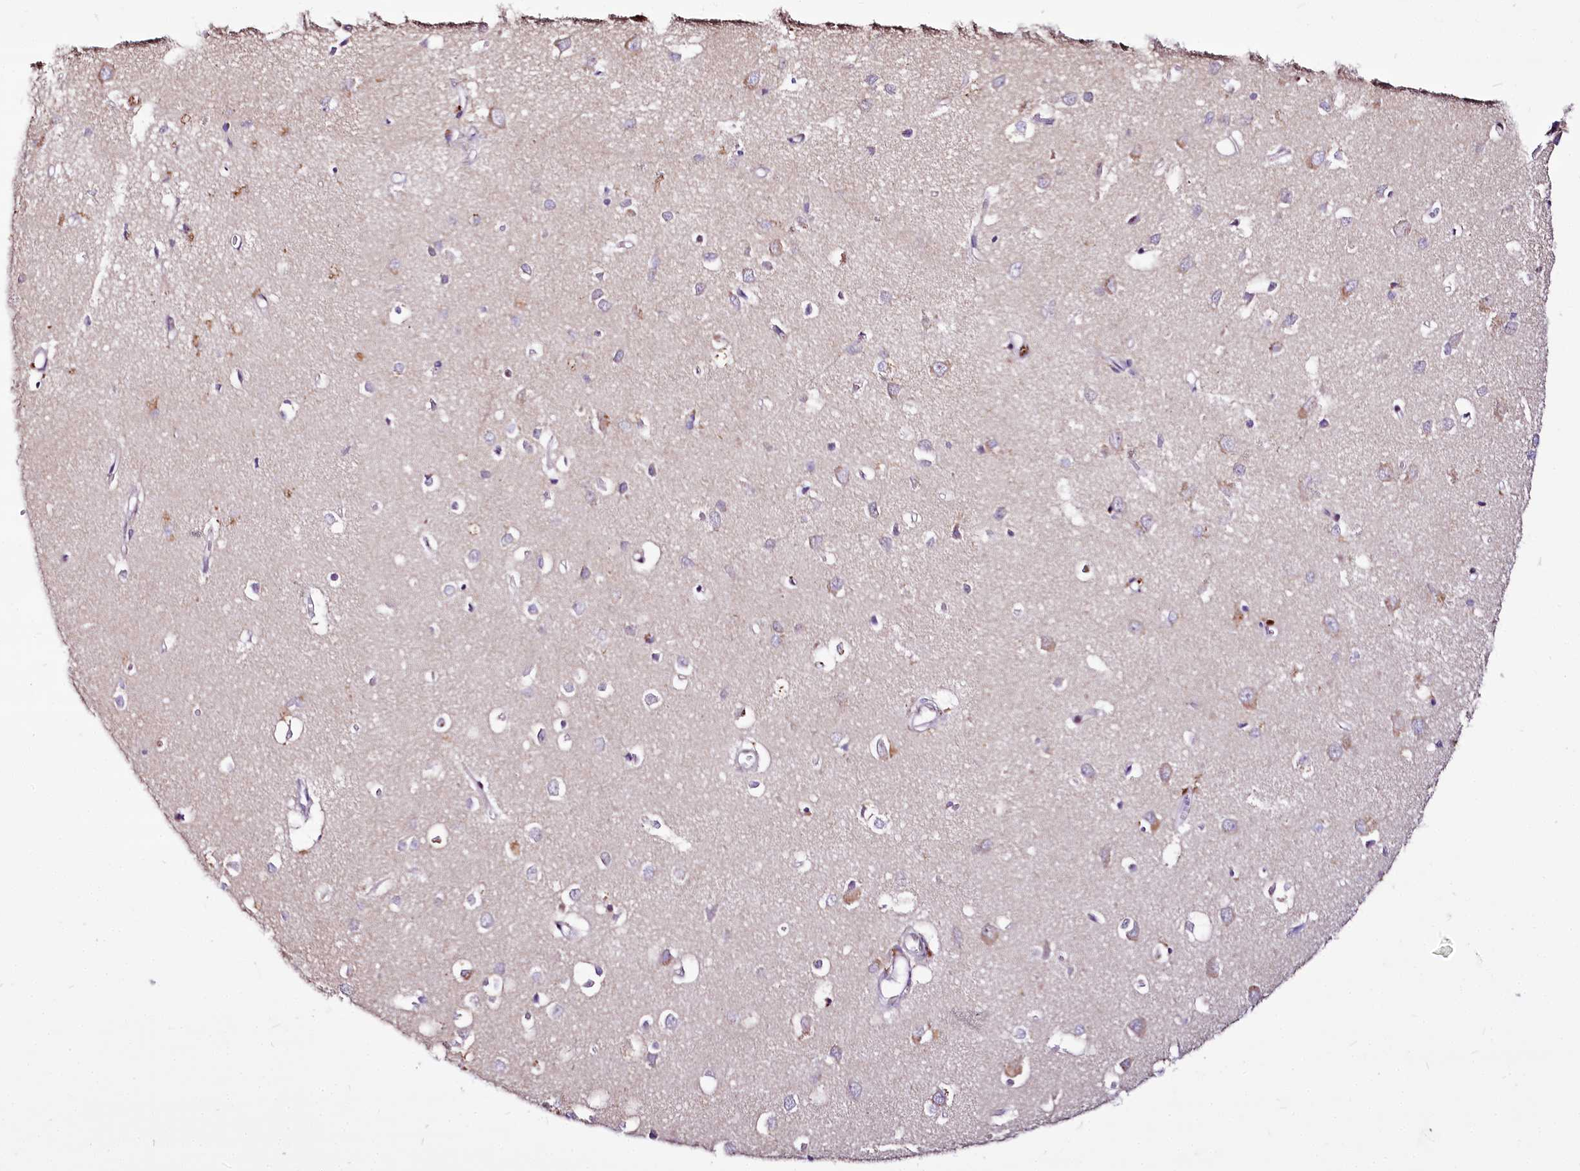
{"staining": {"intensity": "weak", "quantity": ">75%", "location": "cytoplasmic/membranous"}, "tissue": "cerebral cortex", "cell_type": "Endothelial cells", "image_type": "normal", "snomed": [{"axis": "morphology", "description": "Normal tissue, NOS"}, {"axis": "topography", "description": "Cerebral cortex"}], "caption": "Cerebral cortex stained with immunohistochemistry (IHC) displays weak cytoplasmic/membranous staining in about >75% of endothelial cells.", "gene": "POLA2", "patient": {"sex": "female", "age": 64}}